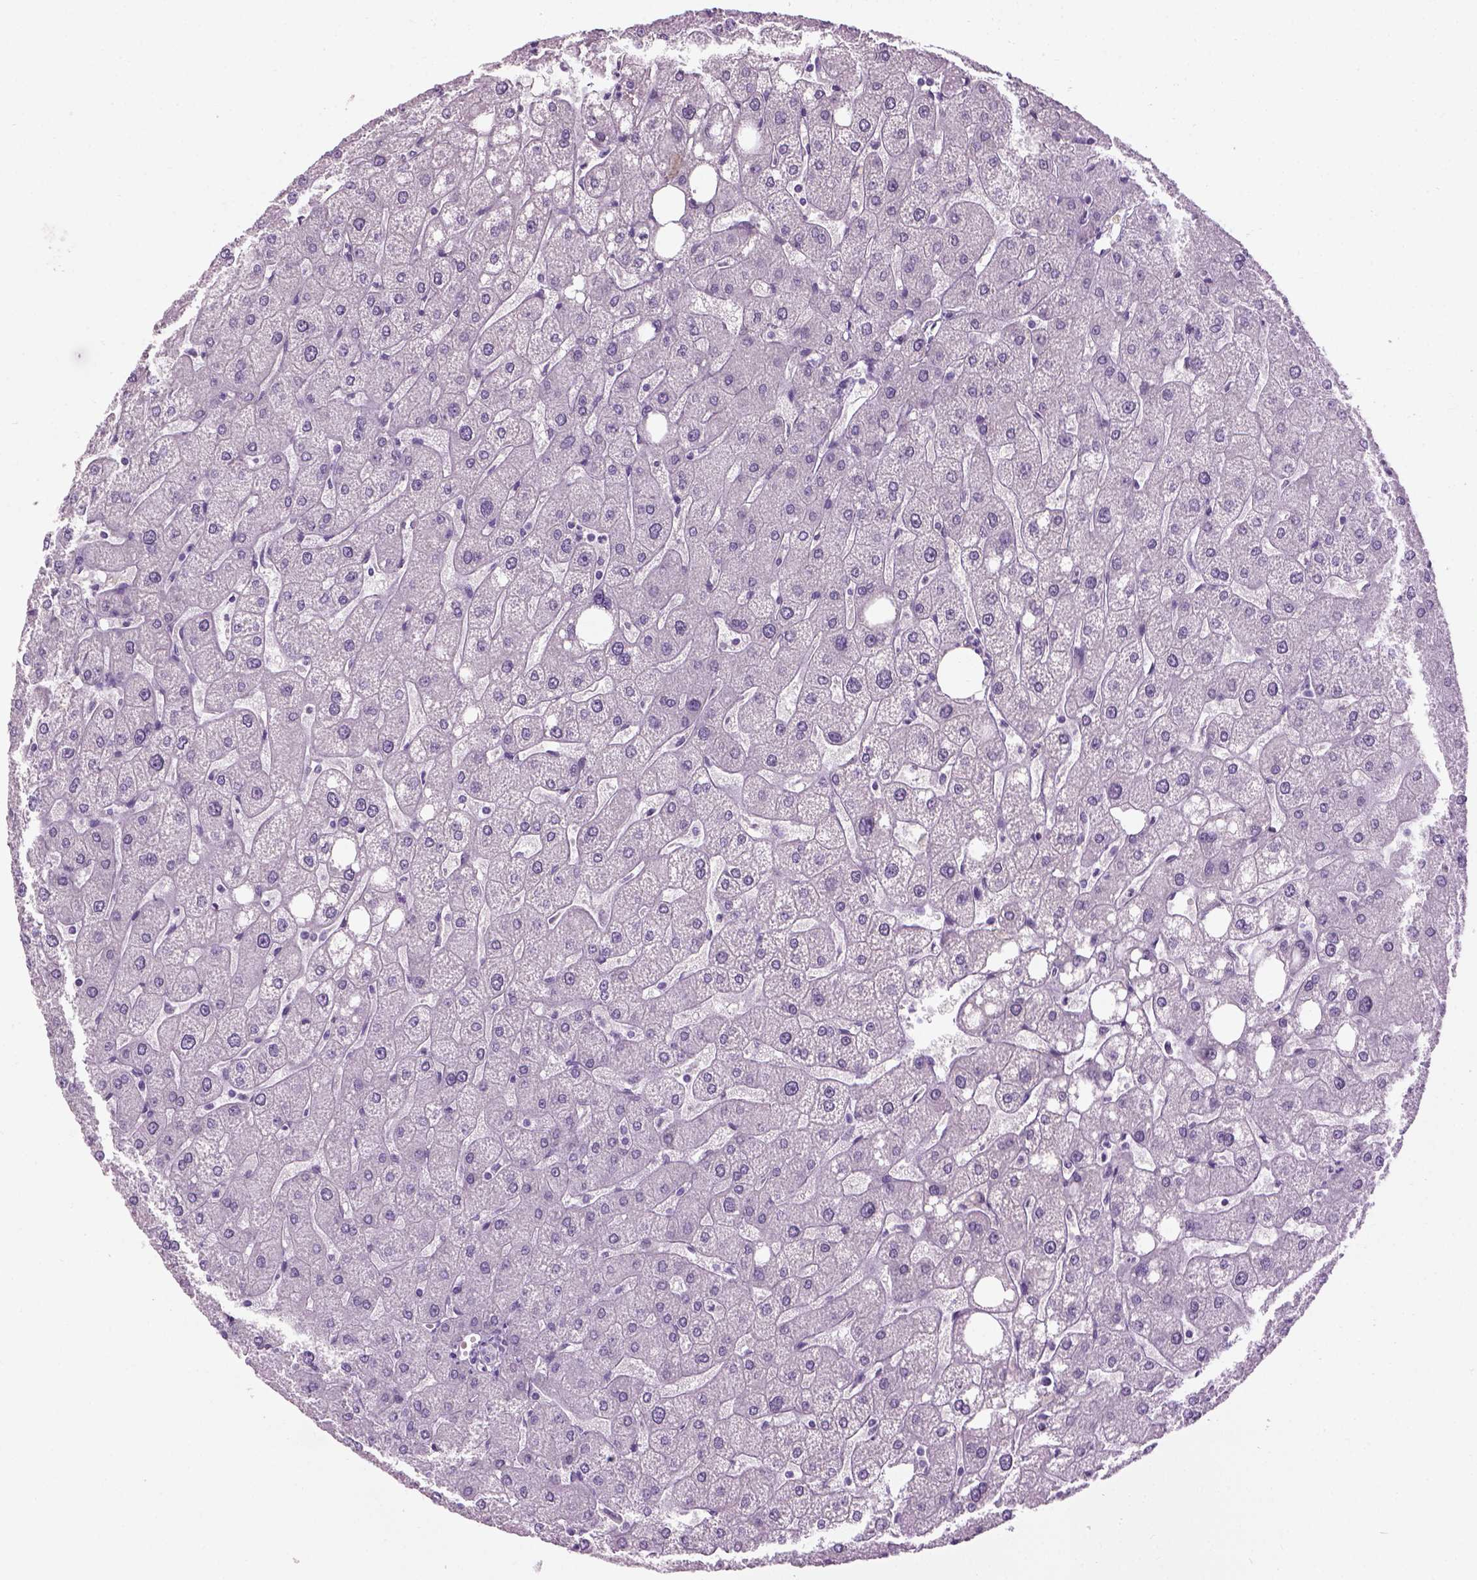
{"staining": {"intensity": "negative", "quantity": "none", "location": "none"}, "tissue": "liver", "cell_type": "Cholangiocytes", "image_type": "normal", "snomed": [{"axis": "morphology", "description": "Normal tissue, NOS"}, {"axis": "topography", "description": "Liver"}], "caption": "DAB (3,3'-diaminobenzidine) immunohistochemical staining of normal liver exhibits no significant staining in cholangiocytes.", "gene": "GABRB2", "patient": {"sex": "male", "age": 67}}